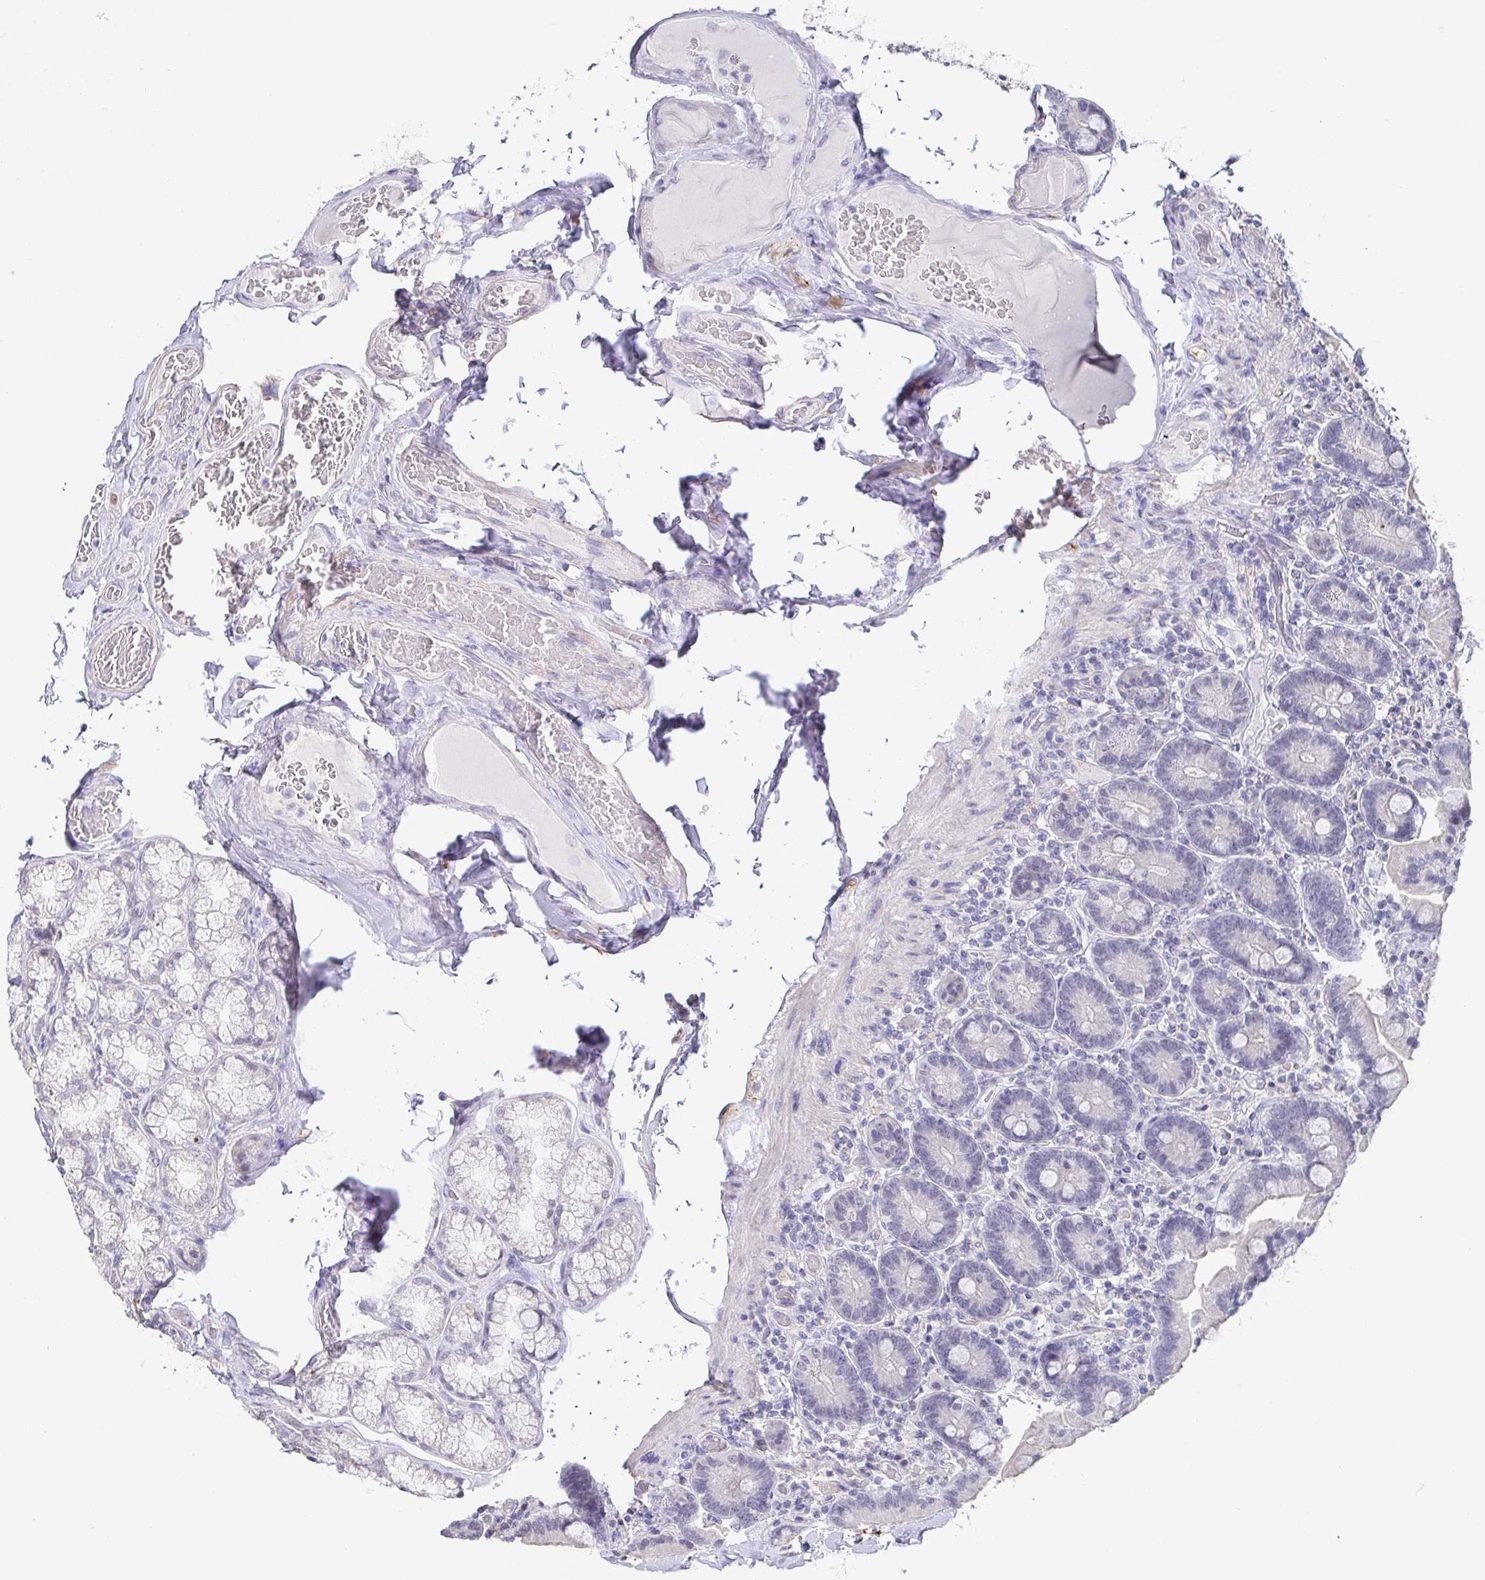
{"staining": {"intensity": "negative", "quantity": "none", "location": "none"}, "tissue": "duodenum", "cell_type": "Glandular cells", "image_type": "normal", "snomed": [{"axis": "morphology", "description": "Normal tissue, NOS"}, {"axis": "topography", "description": "Duodenum"}], "caption": "Immunohistochemistry micrograph of benign duodenum stained for a protein (brown), which shows no expression in glandular cells.", "gene": "NEFH", "patient": {"sex": "female", "age": 62}}